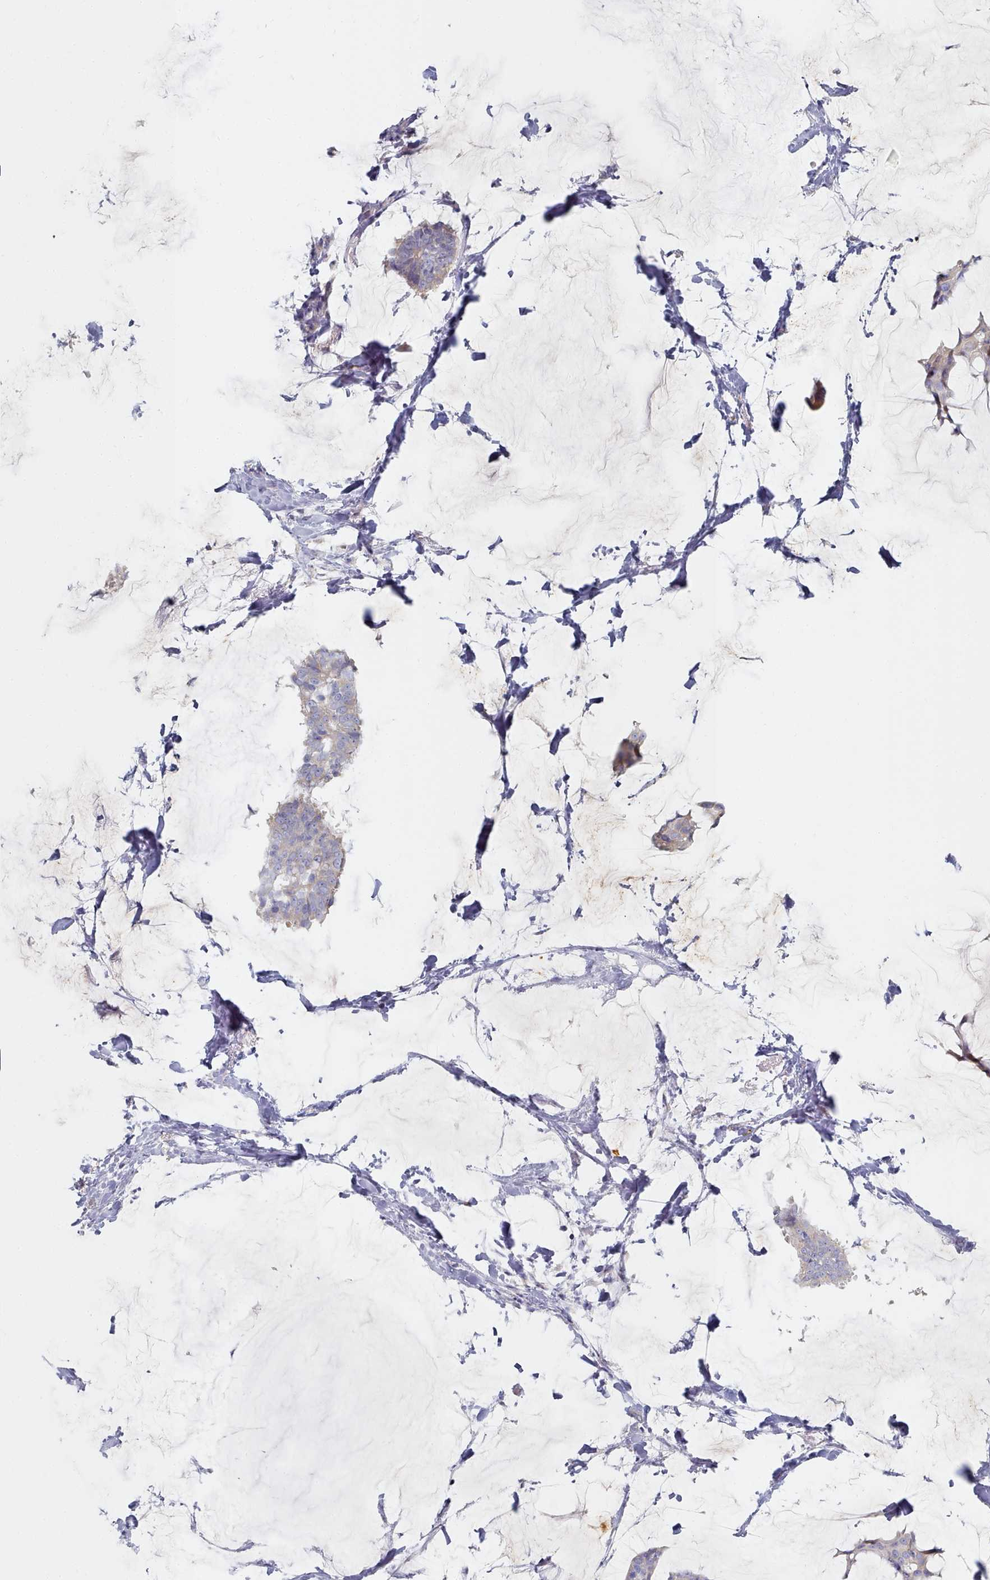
{"staining": {"intensity": "negative", "quantity": "none", "location": "none"}, "tissue": "breast cancer", "cell_type": "Tumor cells", "image_type": "cancer", "snomed": [{"axis": "morphology", "description": "Duct carcinoma"}, {"axis": "topography", "description": "Breast"}], "caption": "Histopathology image shows no protein positivity in tumor cells of intraductal carcinoma (breast) tissue. (Brightfield microscopy of DAB (3,3'-diaminobenzidine) immunohistochemistry (IHC) at high magnification).", "gene": "TYW1B", "patient": {"sex": "female", "age": 93}}